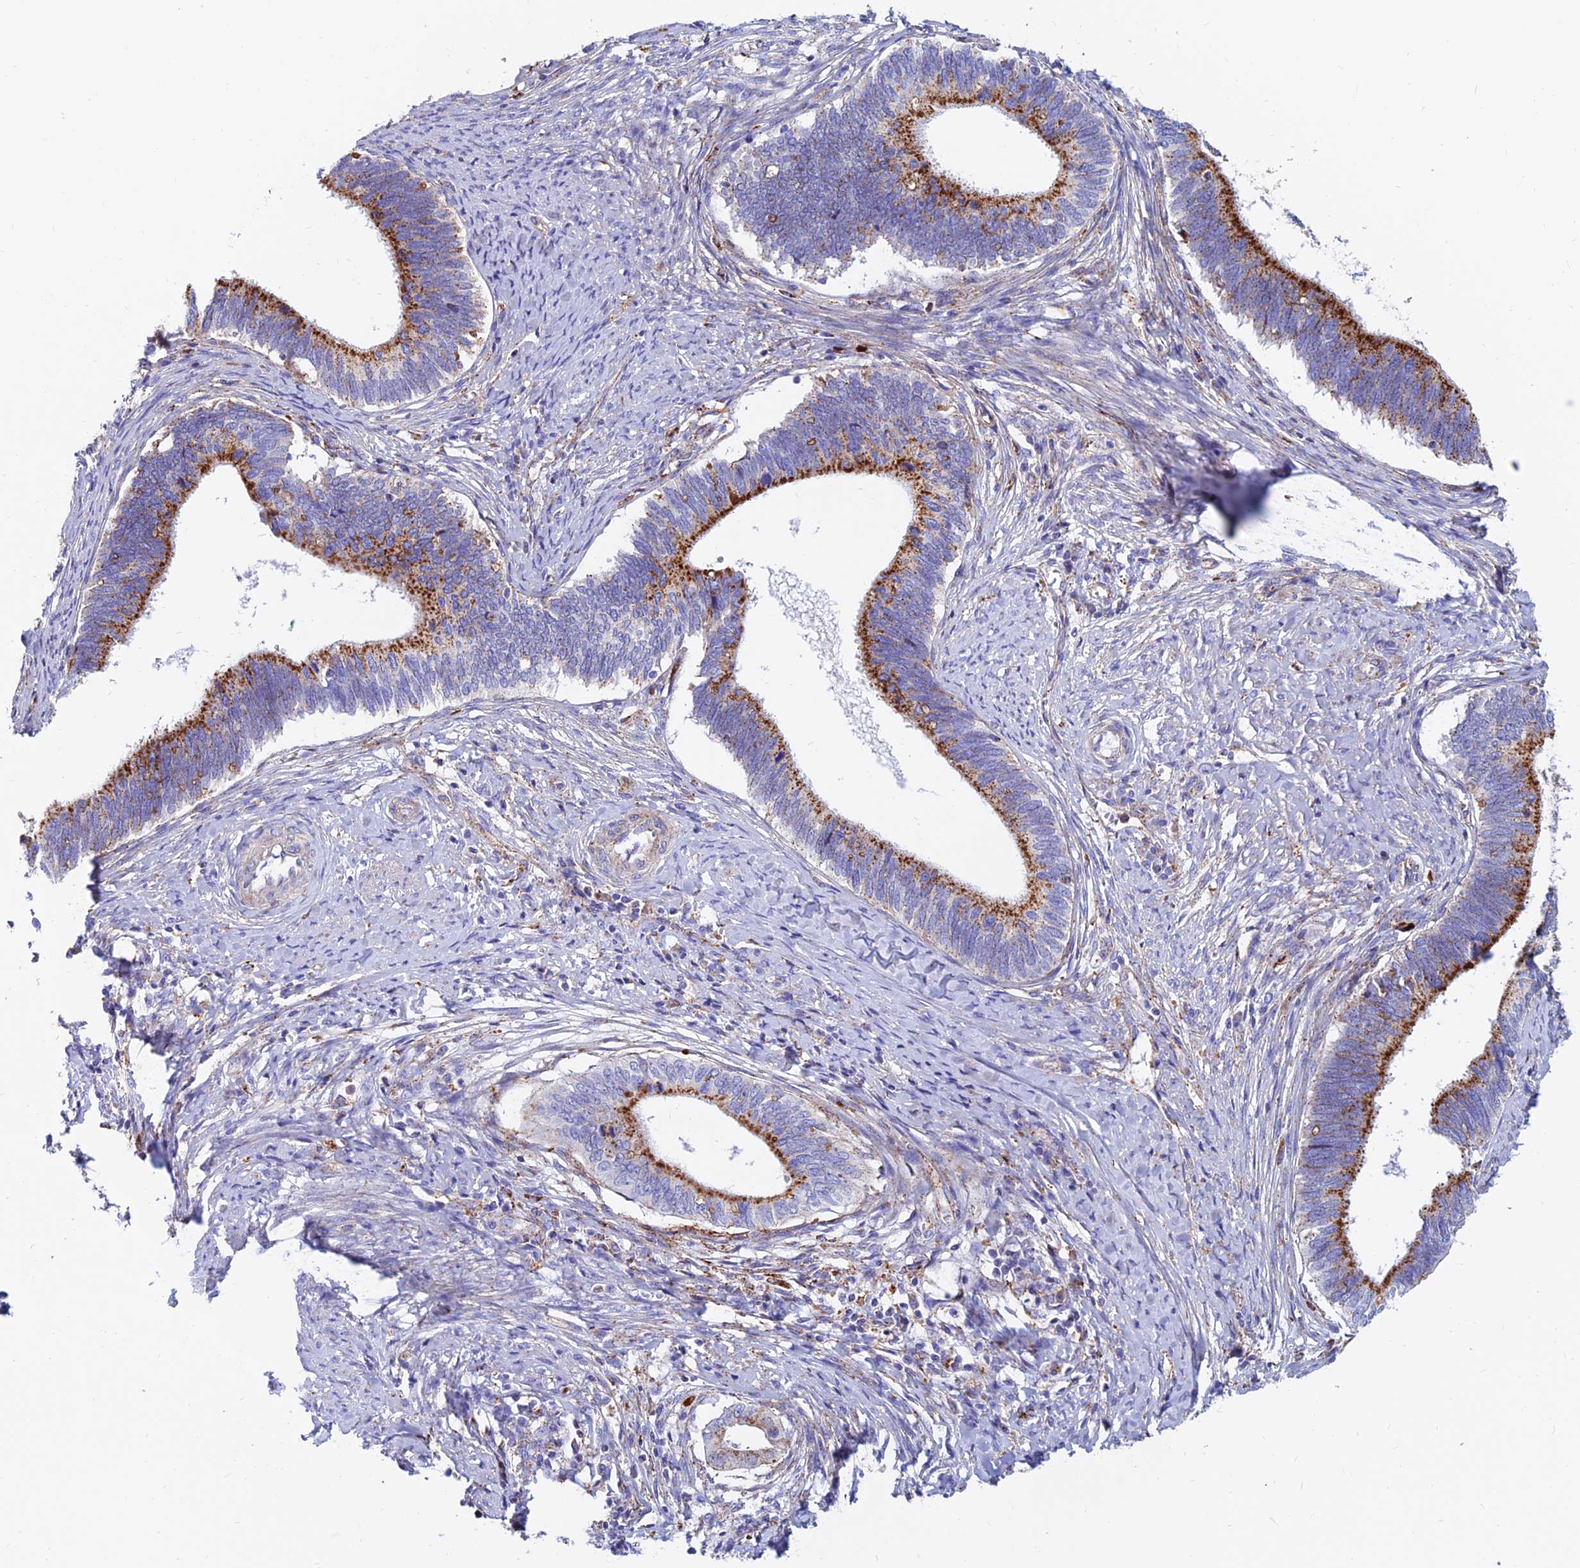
{"staining": {"intensity": "strong", "quantity": "25%-75%", "location": "cytoplasmic/membranous"}, "tissue": "cervical cancer", "cell_type": "Tumor cells", "image_type": "cancer", "snomed": [{"axis": "morphology", "description": "Adenocarcinoma, NOS"}, {"axis": "topography", "description": "Cervix"}], "caption": "Strong cytoplasmic/membranous protein expression is present in about 25%-75% of tumor cells in cervical cancer.", "gene": "SPNS1", "patient": {"sex": "female", "age": 42}}